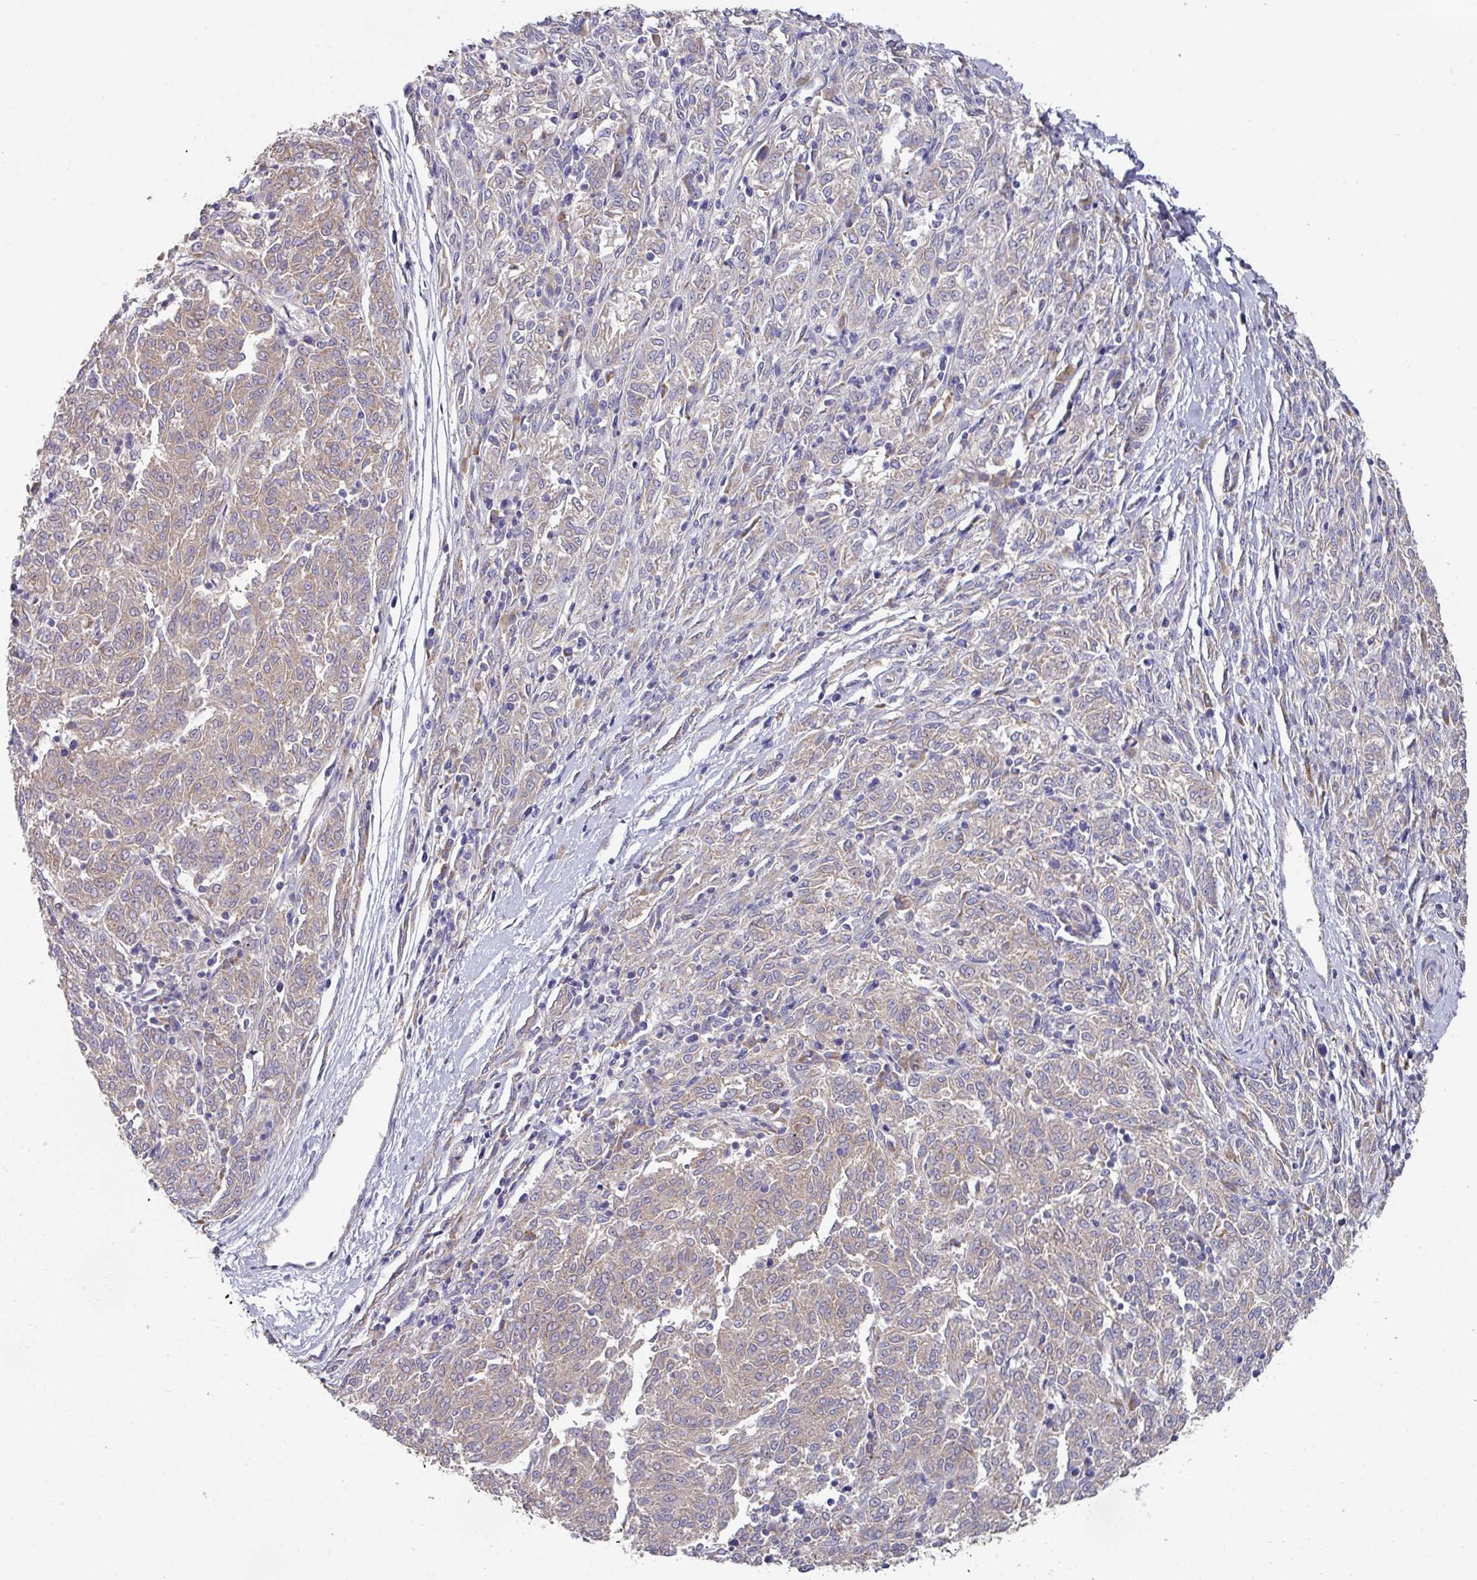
{"staining": {"intensity": "moderate", "quantity": "25%-75%", "location": "cytoplasmic/membranous"}, "tissue": "melanoma", "cell_type": "Tumor cells", "image_type": "cancer", "snomed": [{"axis": "morphology", "description": "Malignant melanoma, NOS"}, {"axis": "topography", "description": "Skin"}], "caption": "A medium amount of moderate cytoplasmic/membranous positivity is present in approximately 25%-75% of tumor cells in malignant melanoma tissue. (brown staining indicates protein expression, while blue staining denotes nuclei).", "gene": "PYROXD2", "patient": {"sex": "female", "age": 72}}